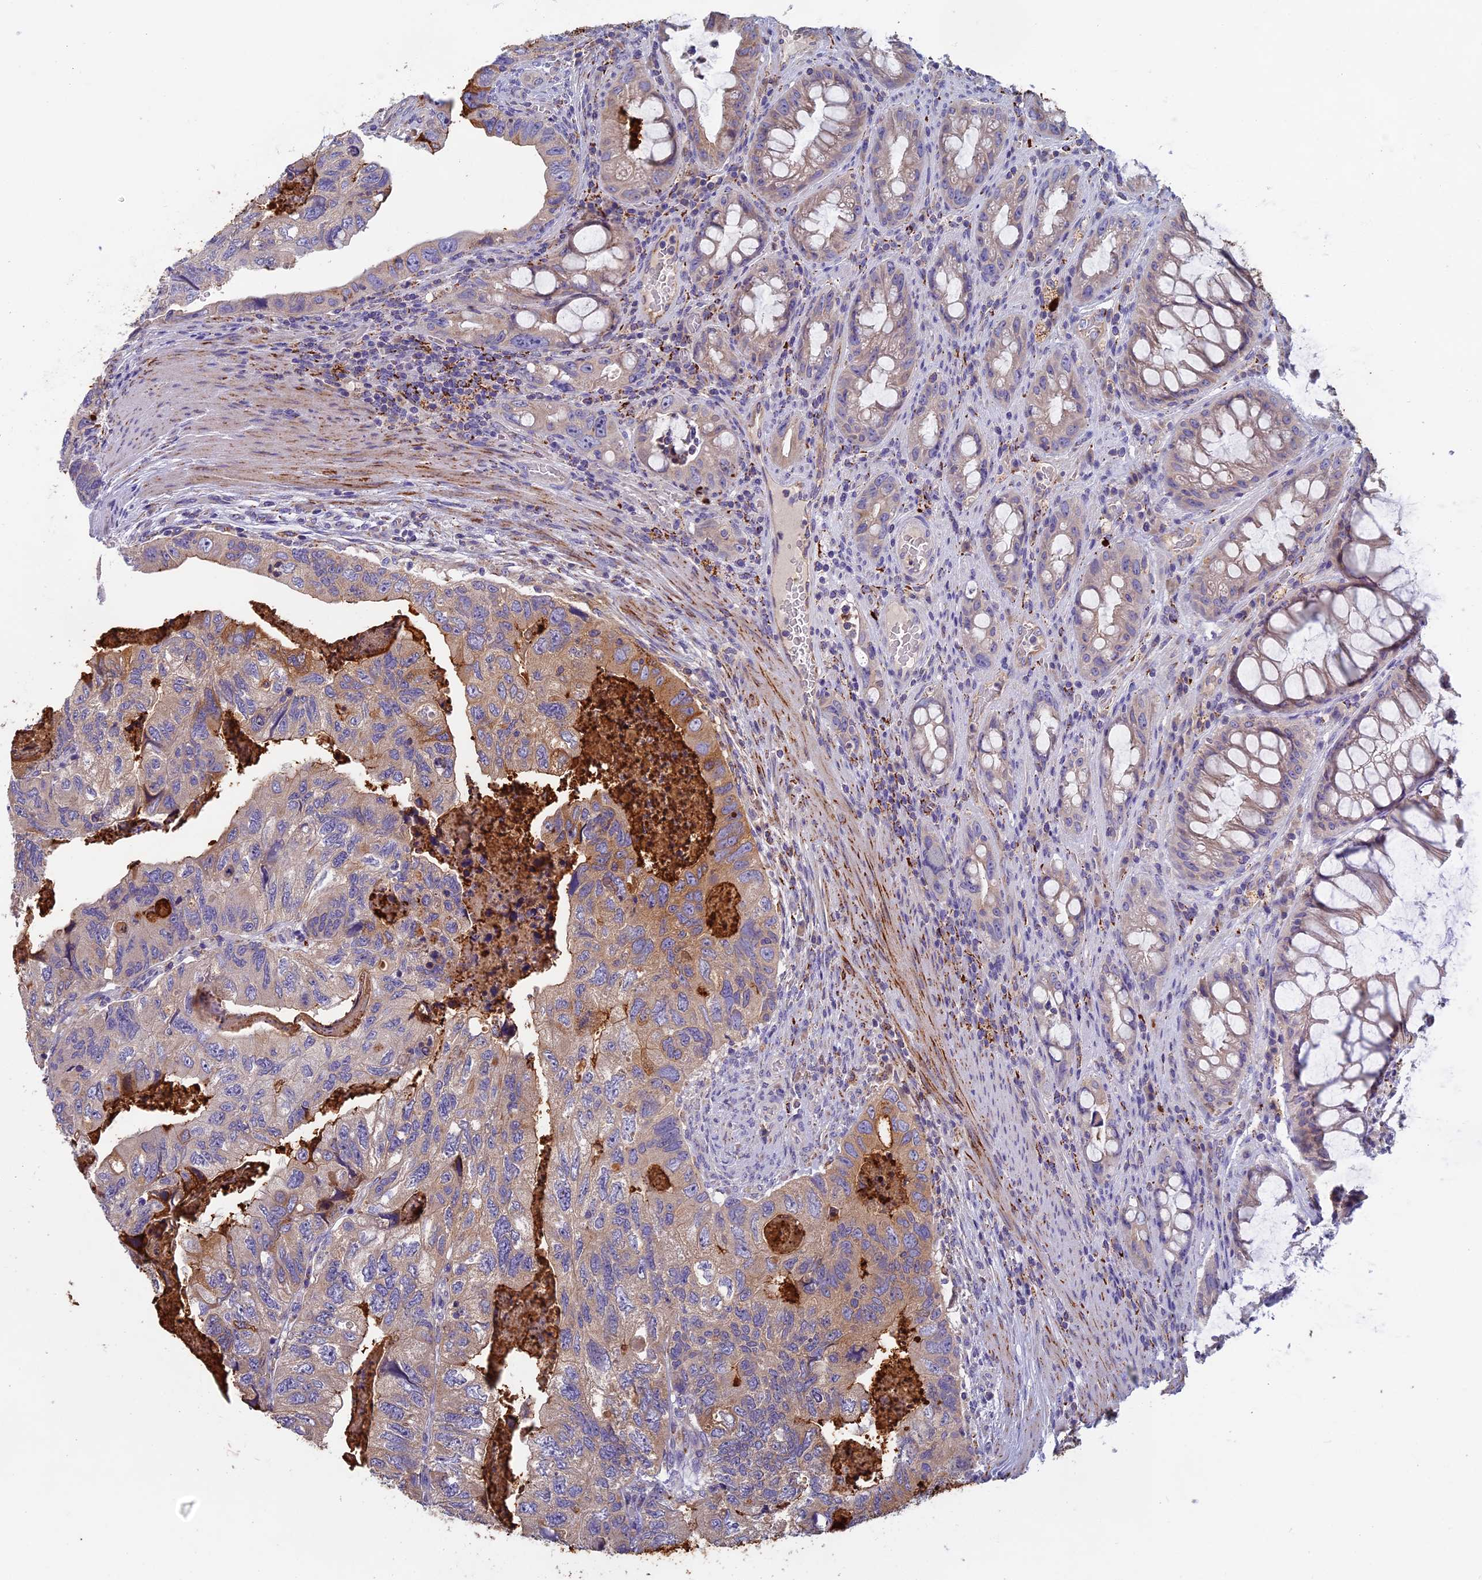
{"staining": {"intensity": "moderate", "quantity": "<25%", "location": "cytoplasmic/membranous"}, "tissue": "colorectal cancer", "cell_type": "Tumor cells", "image_type": "cancer", "snomed": [{"axis": "morphology", "description": "Adenocarcinoma, NOS"}, {"axis": "topography", "description": "Rectum"}], "caption": "Immunohistochemistry of adenocarcinoma (colorectal) shows low levels of moderate cytoplasmic/membranous expression in approximately <25% of tumor cells. (Stains: DAB in brown, nuclei in blue, Microscopy: brightfield microscopy at high magnification).", "gene": "SEMA7A", "patient": {"sex": "male", "age": 63}}